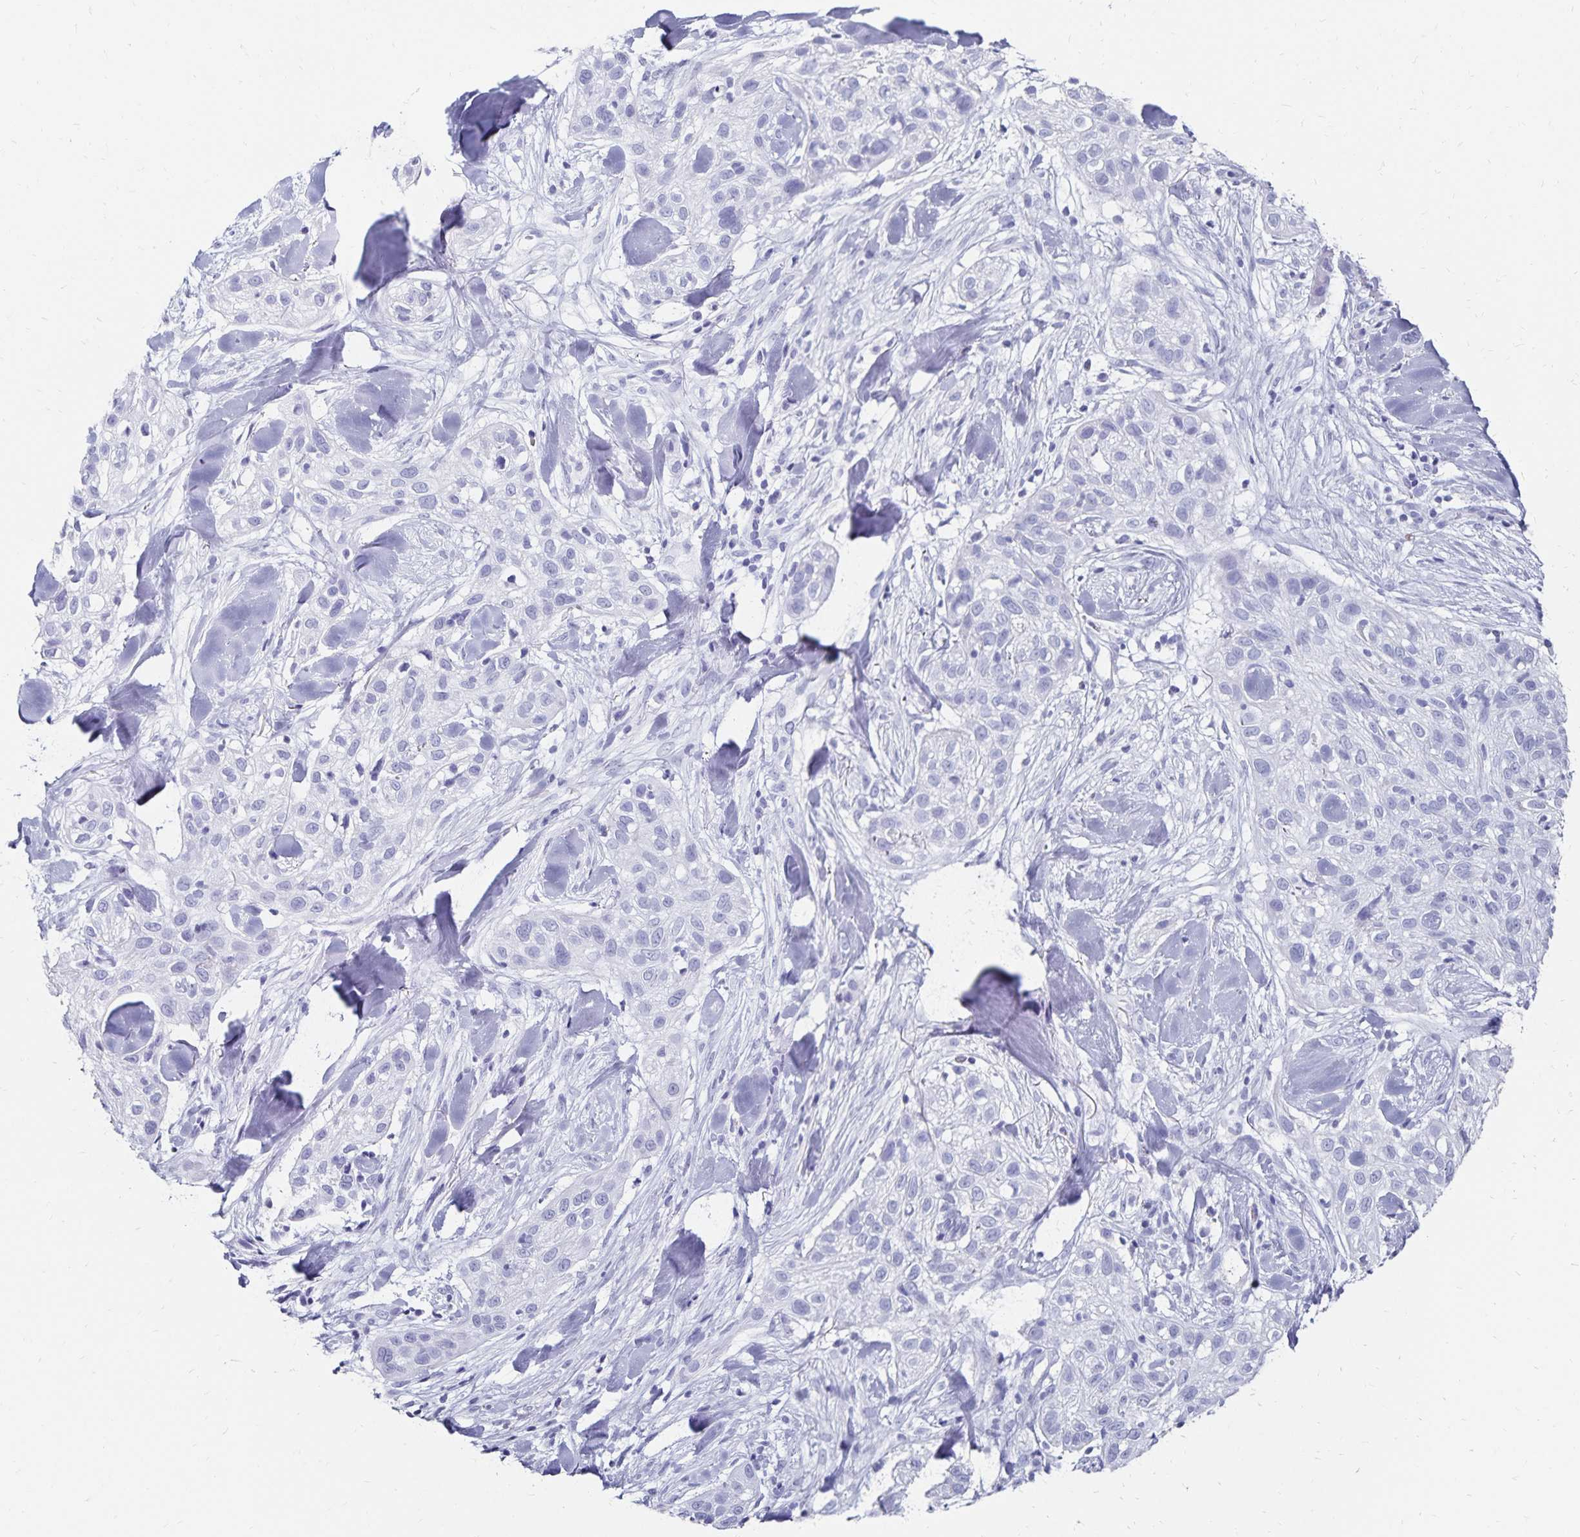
{"staining": {"intensity": "negative", "quantity": "none", "location": "none"}, "tissue": "skin cancer", "cell_type": "Tumor cells", "image_type": "cancer", "snomed": [{"axis": "morphology", "description": "Squamous cell carcinoma, NOS"}, {"axis": "topography", "description": "Skin"}], "caption": "Immunohistochemistry (IHC) photomicrograph of neoplastic tissue: human skin squamous cell carcinoma stained with DAB exhibits no significant protein positivity in tumor cells.", "gene": "GIP", "patient": {"sex": "male", "age": 82}}